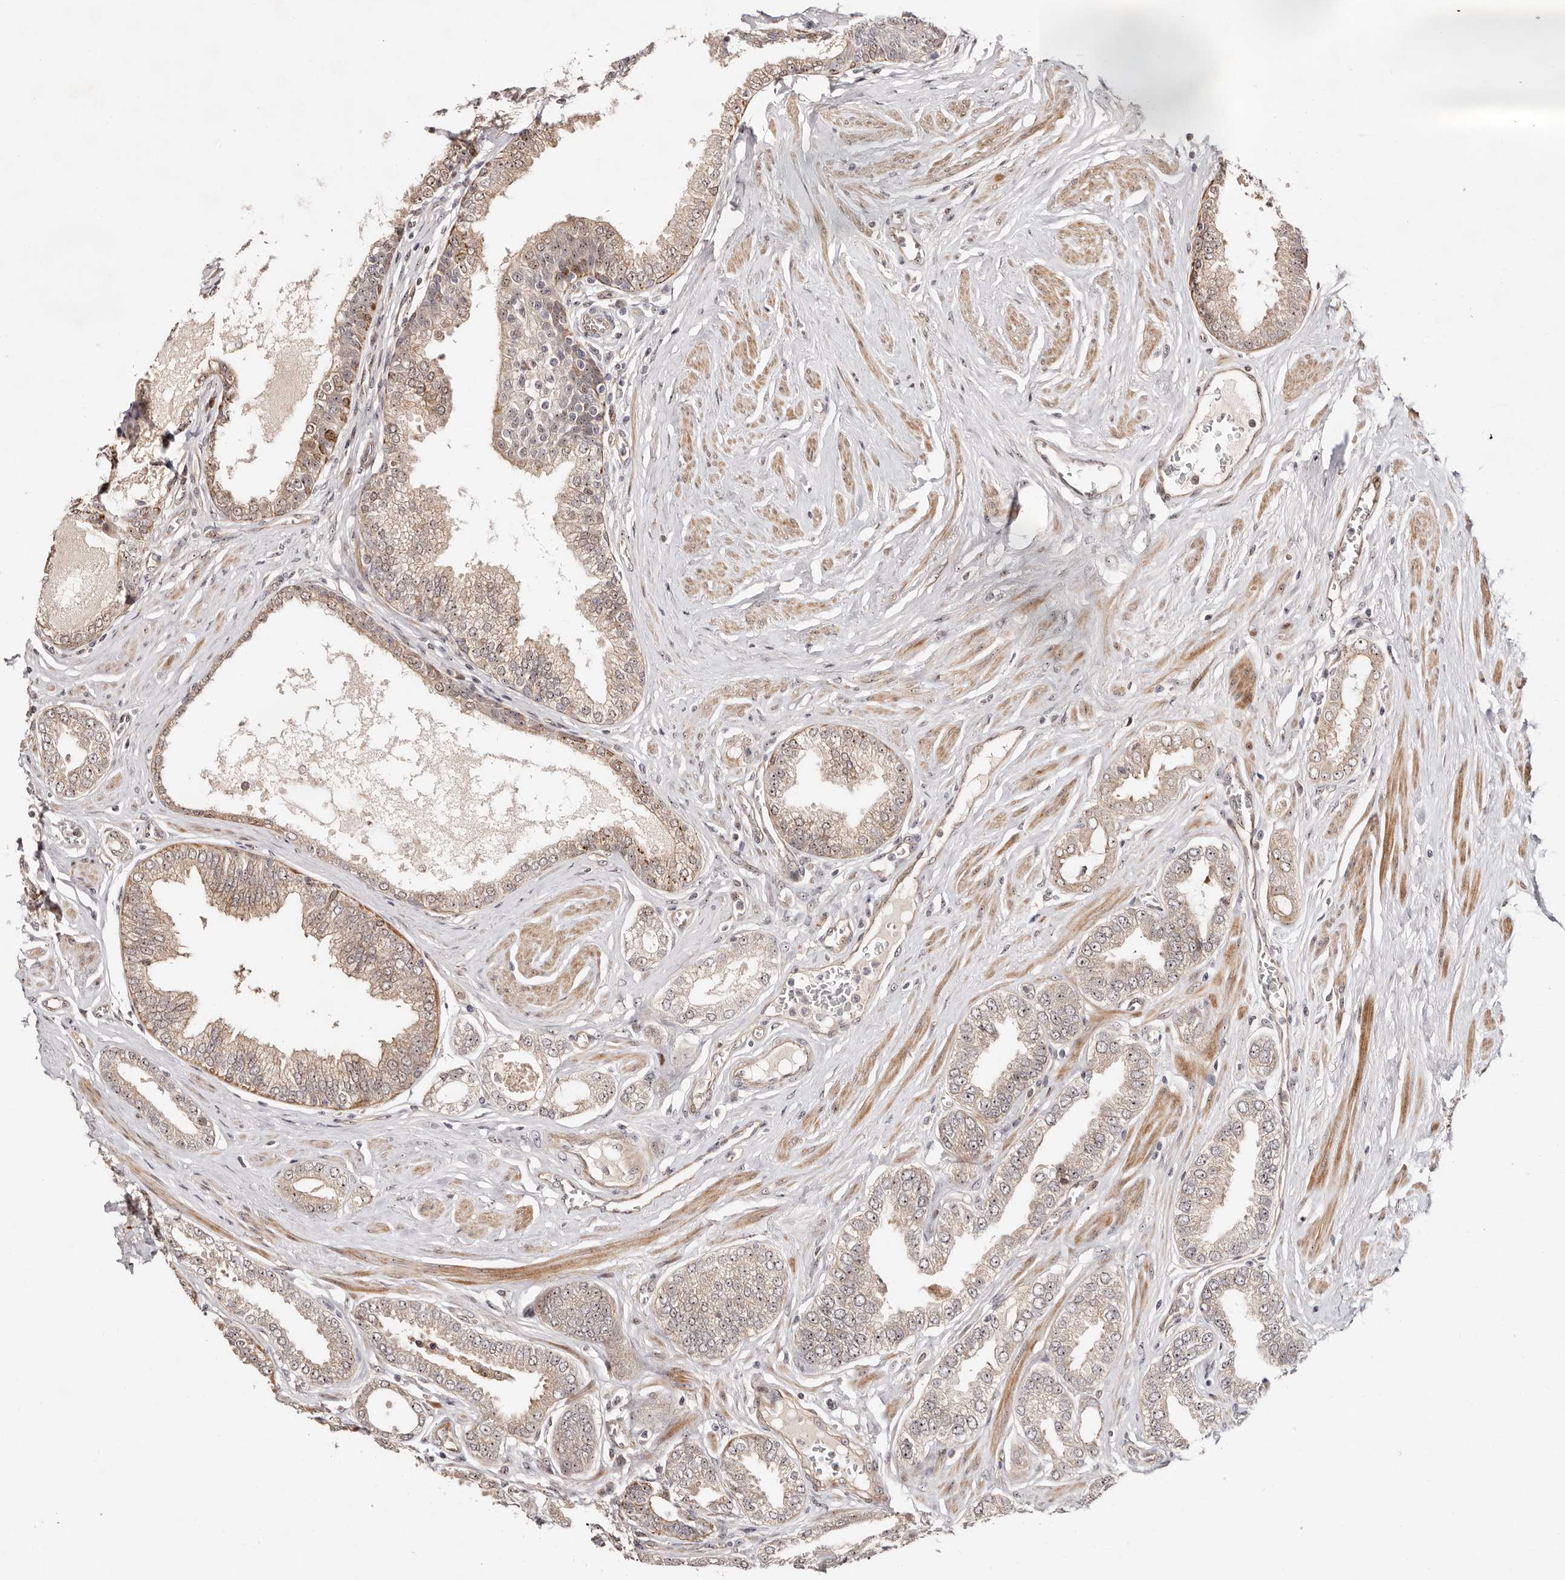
{"staining": {"intensity": "weak", "quantity": "25%-75%", "location": "cytoplasmic/membranous"}, "tissue": "prostate cancer", "cell_type": "Tumor cells", "image_type": "cancer", "snomed": [{"axis": "morphology", "description": "Adenocarcinoma, Low grade"}, {"axis": "topography", "description": "Prostate"}], "caption": "Protein staining of prostate low-grade adenocarcinoma tissue exhibits weak cytoplasmic/membranous positivity in about 25%-75% of tumor cells.", "gene": "ODF2L", "patient": {"sex": "male", "age": 63}}